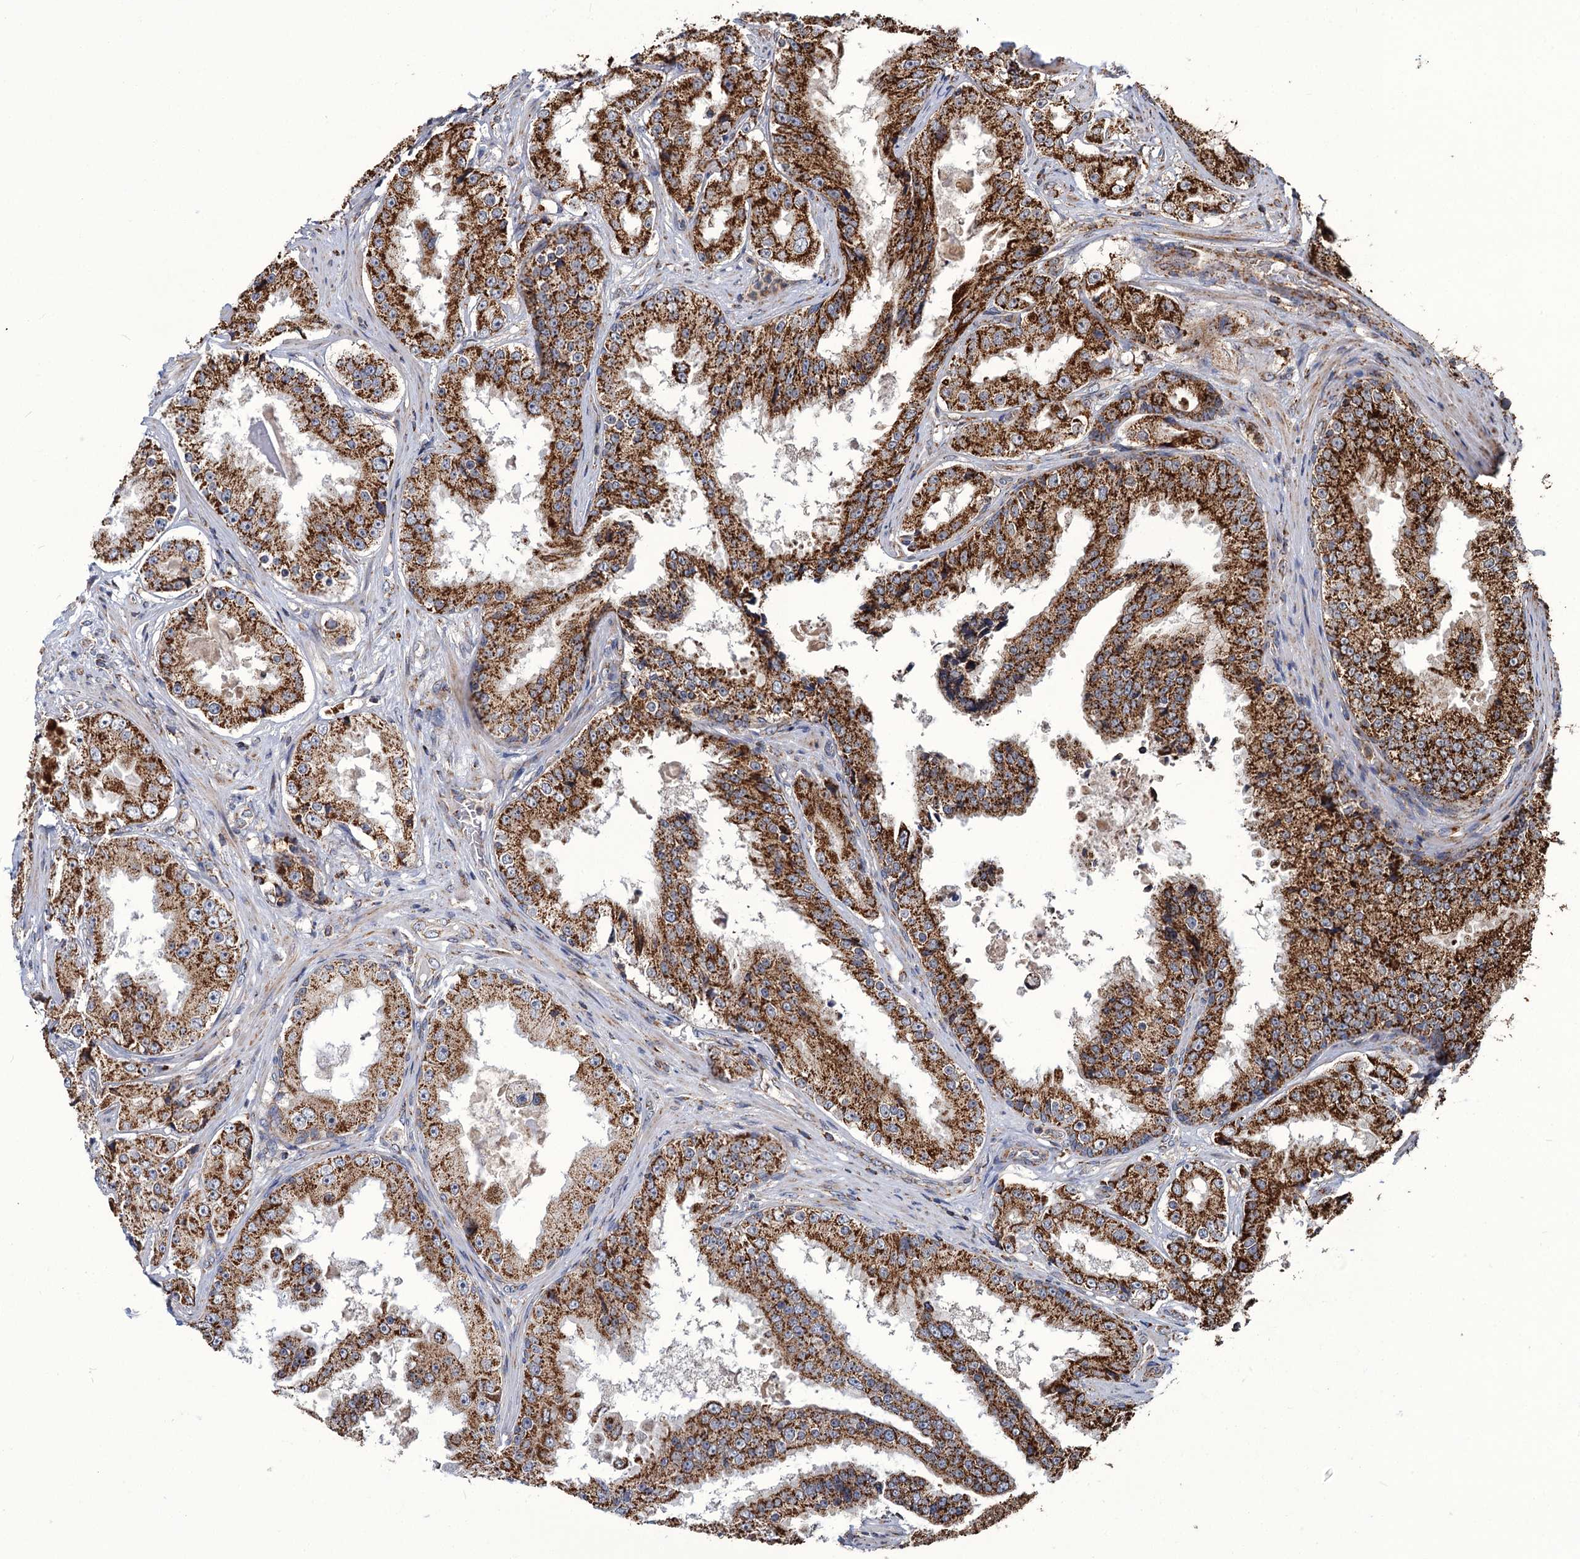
{"staining": {"intensity": "strong", "quantity": ">75%", "location": "cytoplasmic/membranous"}, "tissue": "prostate cancer", "cell_type": "Tumor cells", "image_type": "cancer", "snomed": [{"axis": "morphology", "description": "Adenocarcinoma, High grade"}, {"axis": "topography", "description": "Prostate"}], "caption": "IHC staining of prostate high-grade adenocarcinoma, which displays high levels of strong cytoplasmic/membranous positivity in about >75% of tumor cells indicating strong cytoplasmic/membranous protein staining. The staining was performed using DAB (3,3'-diaminobenzidine) (brown) for protein detection and nuclei were counterstained in hematoxylin (blue).", "gene": "APH1A", "patient": {"sex": "male", "age": 73}}